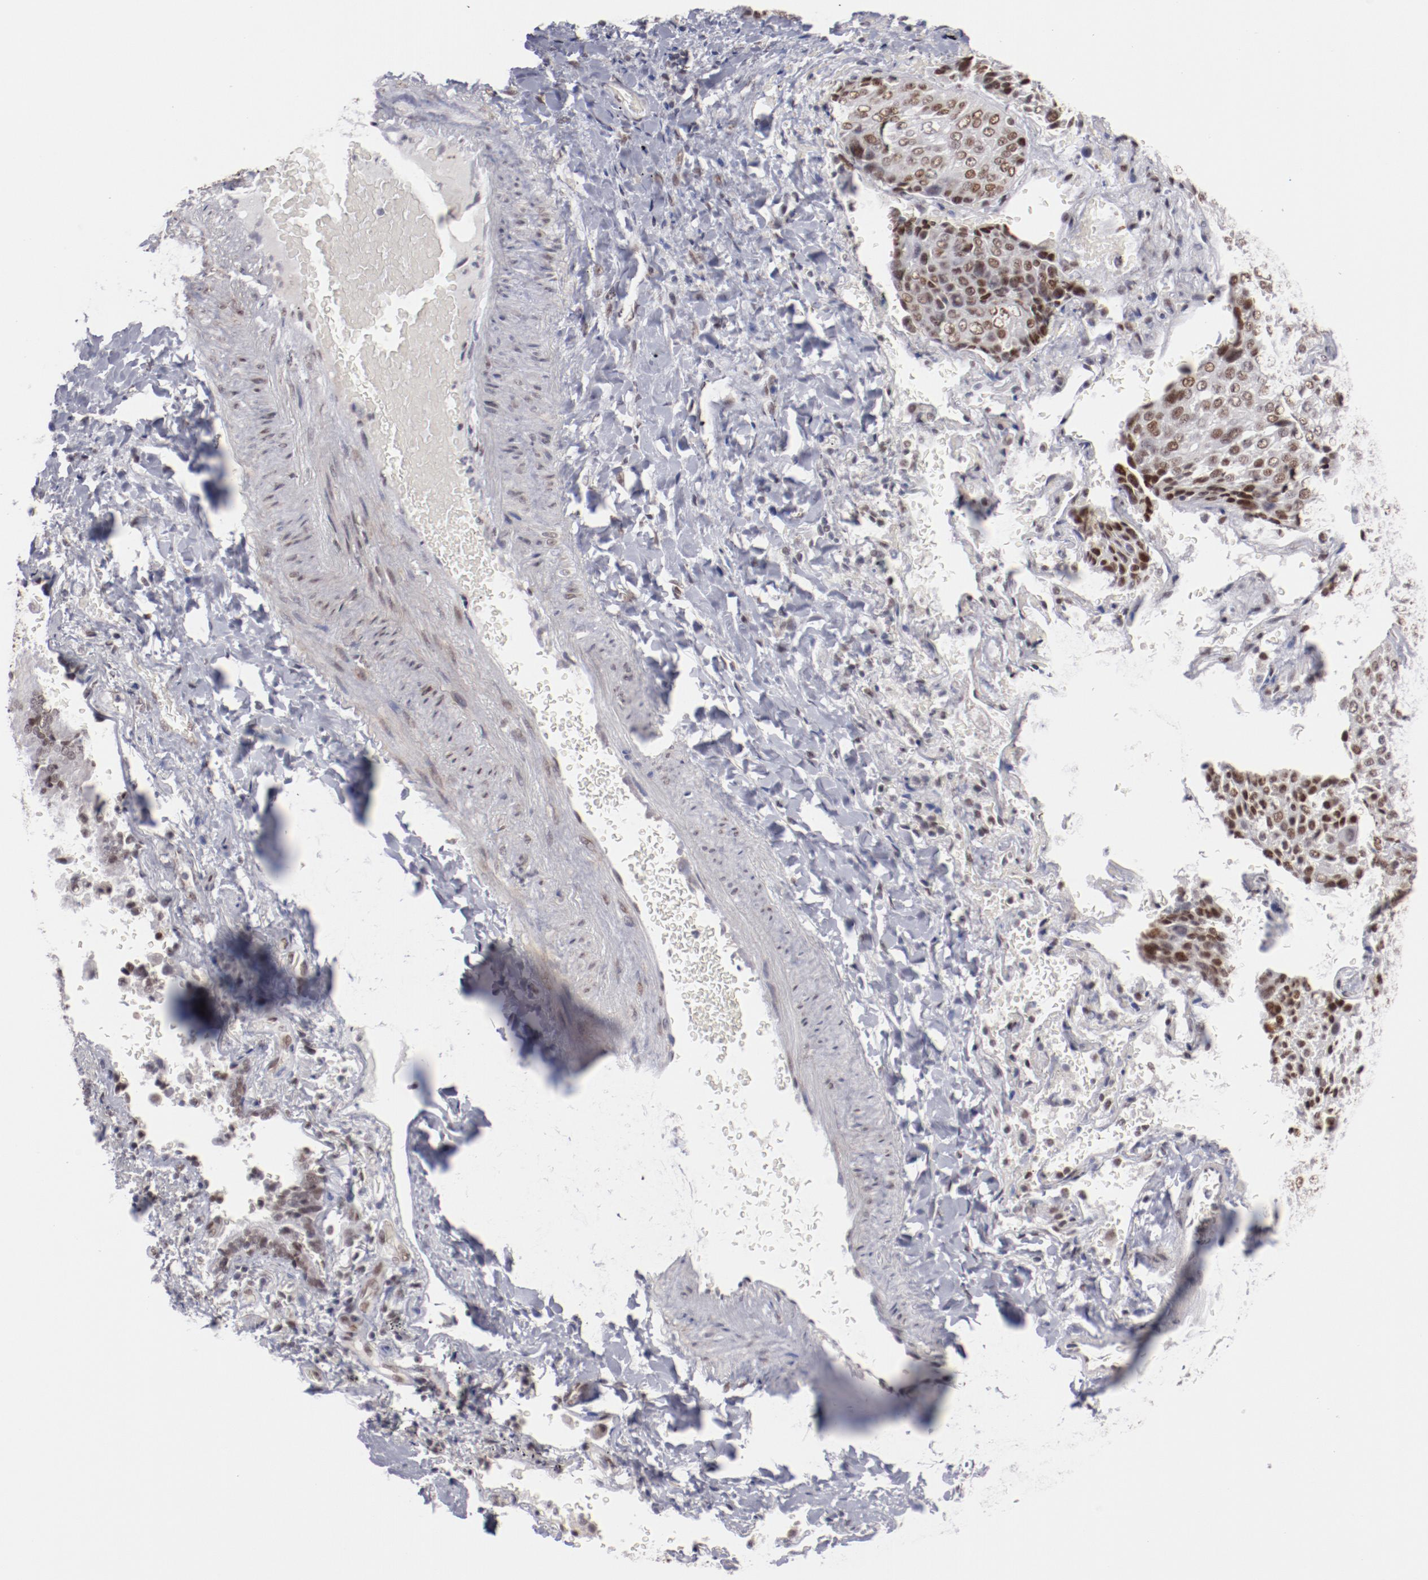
{"staining": {"intensity": "moderate", "quantity": ">75%", "location": "nuclear"}, "tissue": "lung cancer", "cell_type": "Tumor cells", "image_type": "cancer", "snomed": [{"axis": "morphology", "description": "Squamous cell carcinoma, NOS"}, {"axis": "topography", "description": "Lung"}], "caption": "Immunohistochemistry (IHC) histopathology image of neoplastic tissue: lung cancer stained using immunohistochemistry (IHC) shows medium levels of moderate protein expression localized specifically in the nuclear of tumor cells, appearing as a nuclear brown color.", "gene": "TFAP4", "patient": {"sex": "male", "age": 54}}